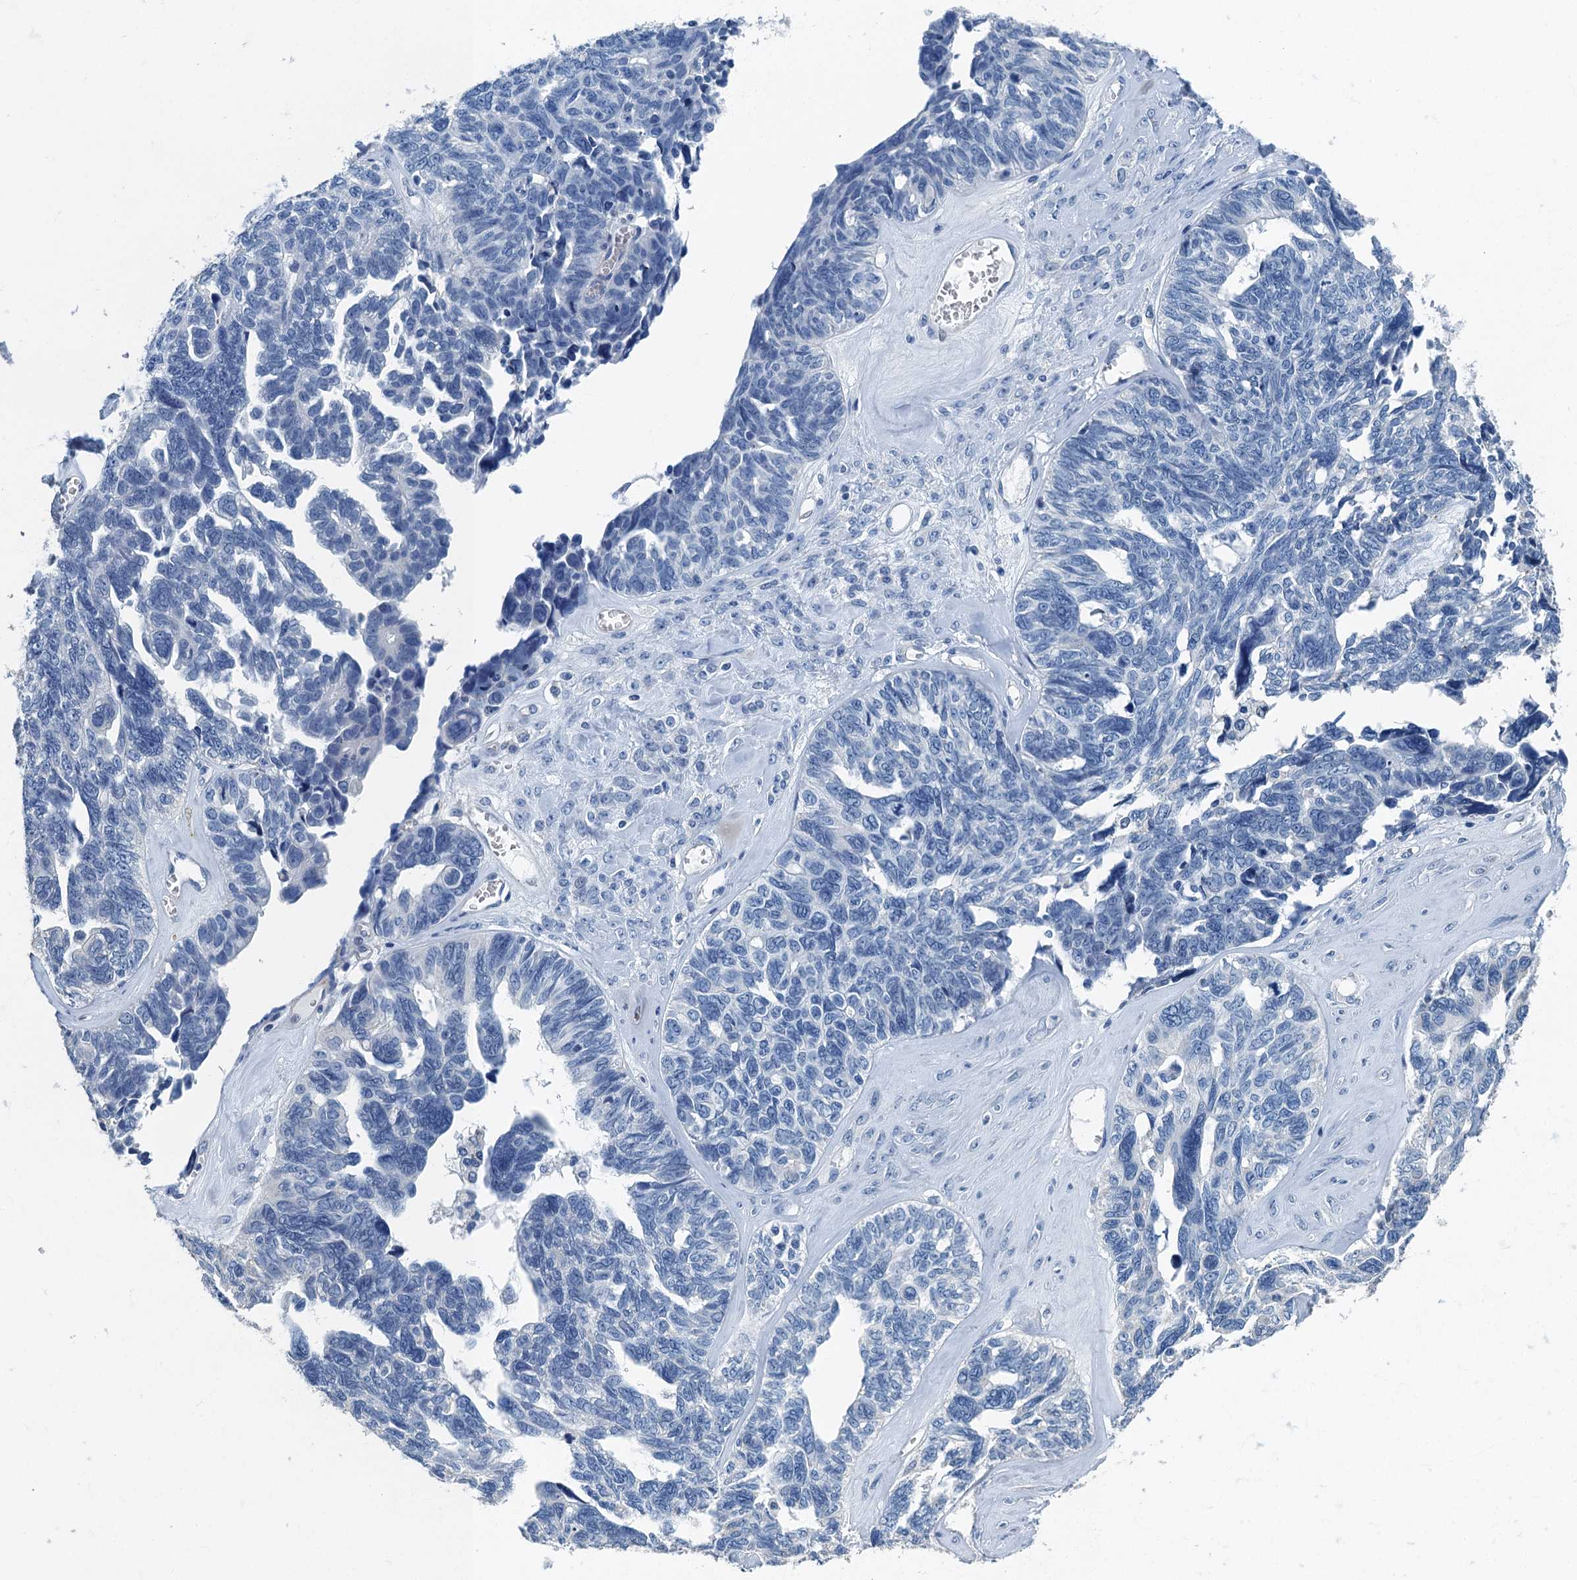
{"staining": {"intensity": "negative", "quantity": "none", "location": "none"}, "tissue": "ovarian cancer", "cell_type": "Tumor cells", "image_type": "cancer", "snomed": [{"axis": "morphology", "description": "Cystadenocarcinoma, serous, NOS"}, {"axis": "topography", "description": "Ovary"}], "caption": "Tumor cells show no significant protein positivity in ovarian cancer (serous cystadenocarcinoma).", "gene": "GADL1", "patient": {"sex": "female", "age": 79}}